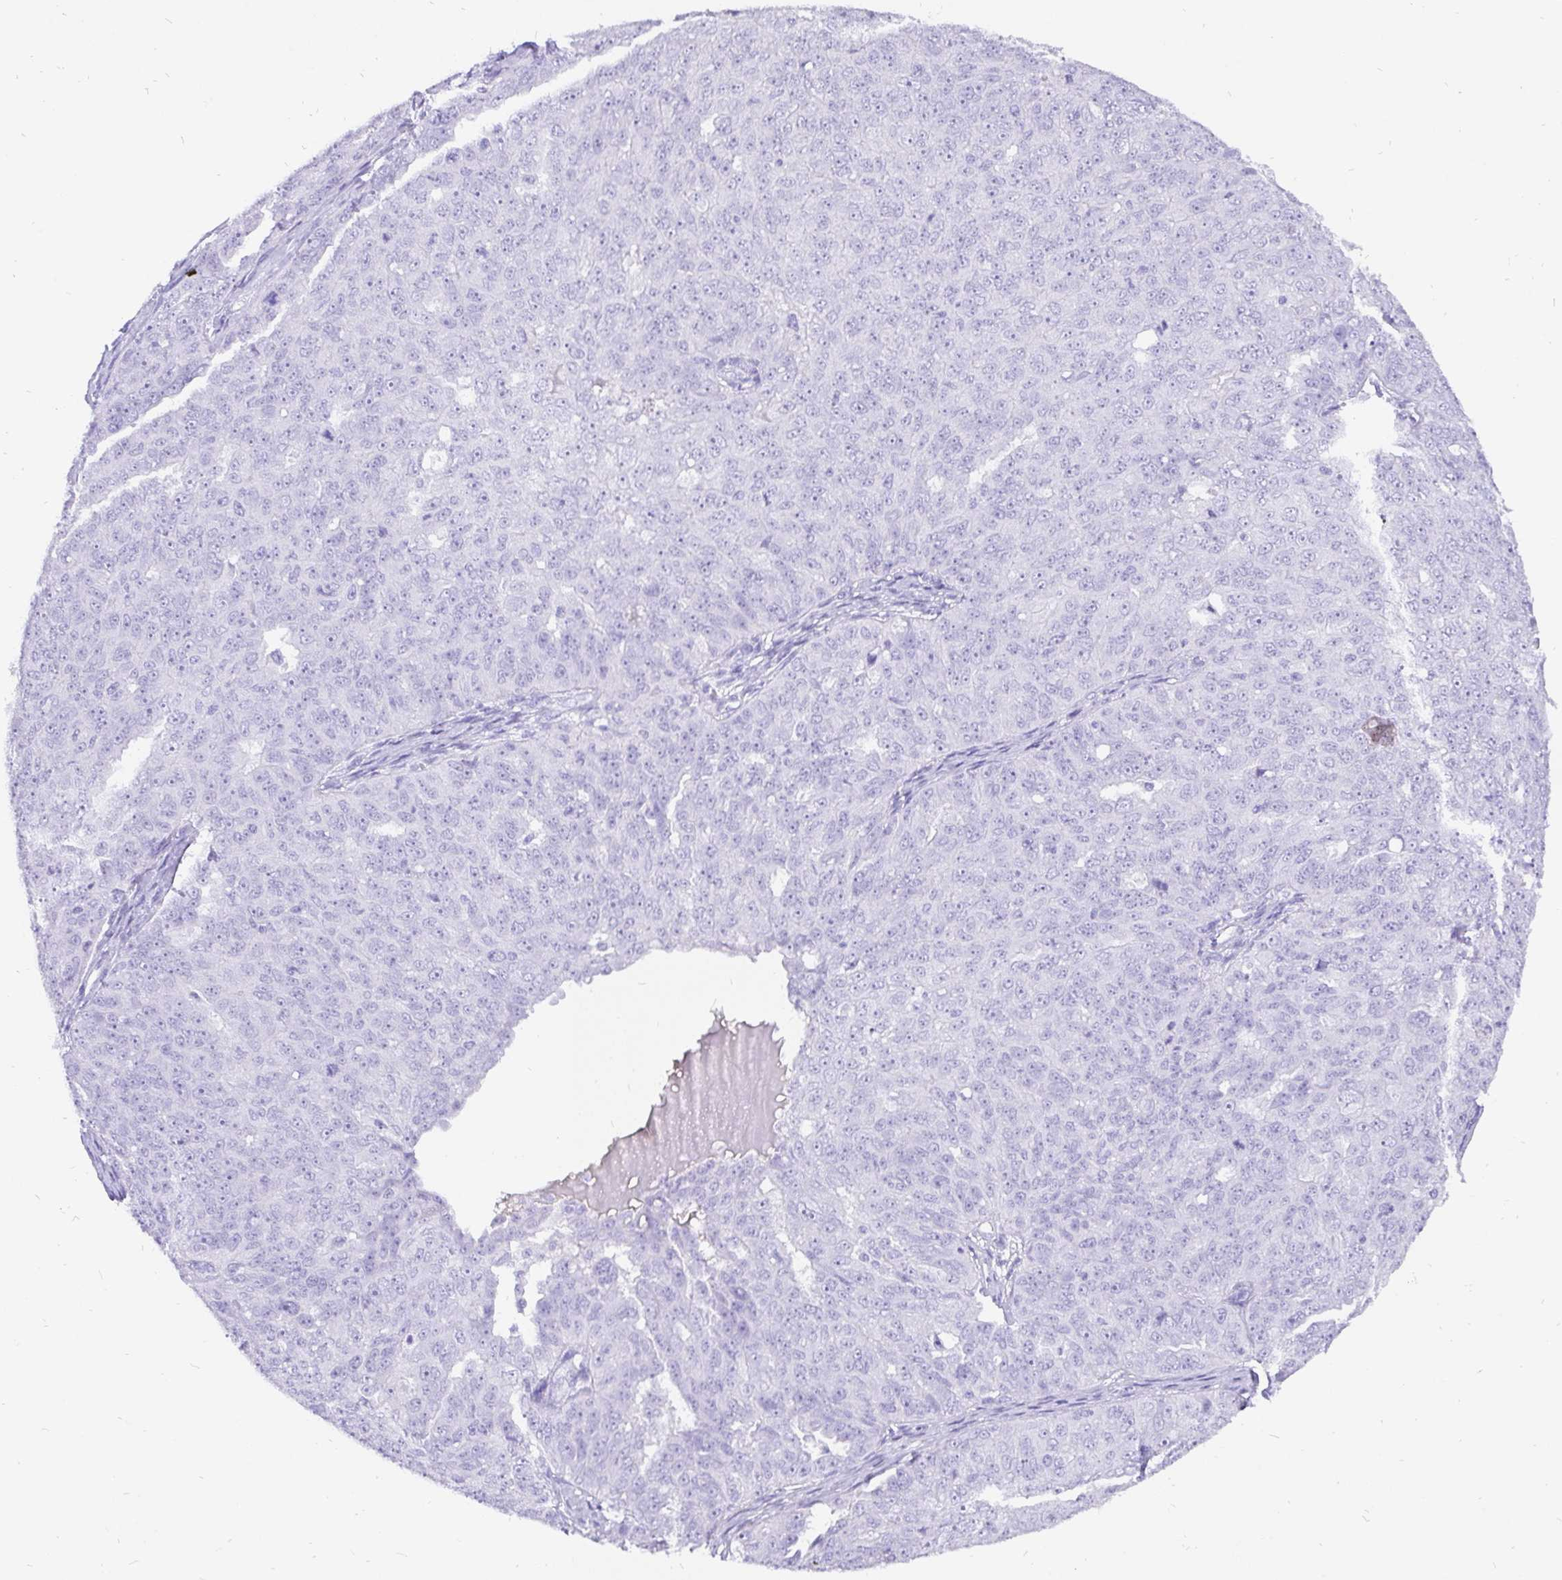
{"staining": {"intensity": "negative", "quantity": "none", "location": "none"}, "tissue": "ovarian cancer", "cell_type": "Tumor cells", "image_type": "cancer", "snomed": [{"axis": "morphology", "description": "Carcinoma, endometroid"}, {"axis": "topography", "description": "Ovary"}], "caption": "Immunohistochemical staining of endometroid carcinoma (ovarian) reveals no significant staining in tumor cells. The staining is performed using DAB (3,3'-diaminobenzidine) brown chromogen with nuclei counter-stained in using hematoxylin.", "gene": "KRT13", "patient": {"sex": "female", "age": 70}}